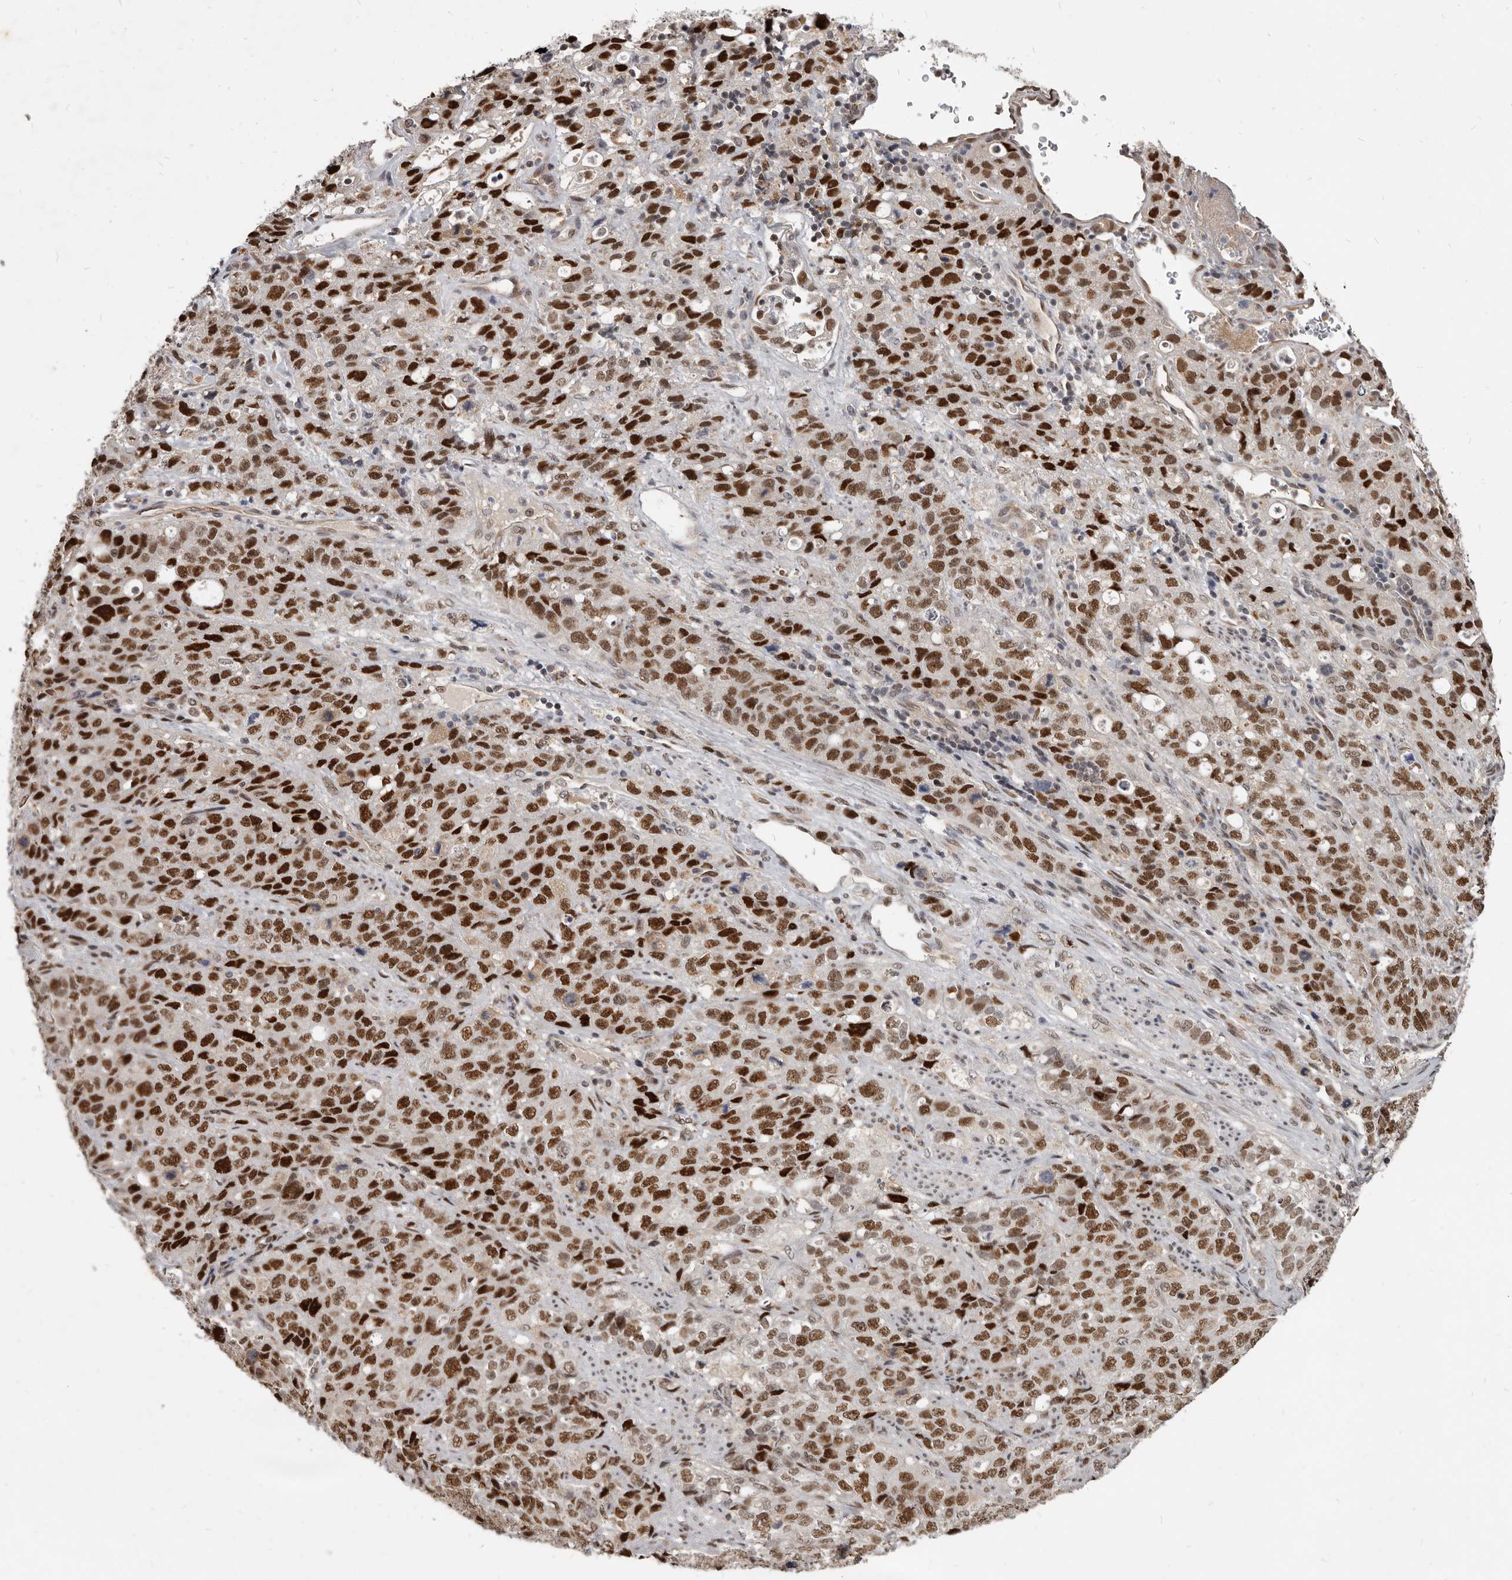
{"staining": {"intensity": "strong", "quantity": ">75%", "location": "nuclear"}, "tissue": "stomach cancer", "cell_type": "Tumor cells", "image_type": "cancer", "snomed": [{"axis": "morphology", "description": "Adenocarcinoma, NOS"}, {"axis": "topography", "description": "Stomach"}], "caption": "Human adenocarcinoma (stomach) stained for a protein (brown) demonstrates strong nuclear positive expression in about >75% of tumor cells.", "gene": "ATF5", "patient": {"sex": "male", "age": 48}}